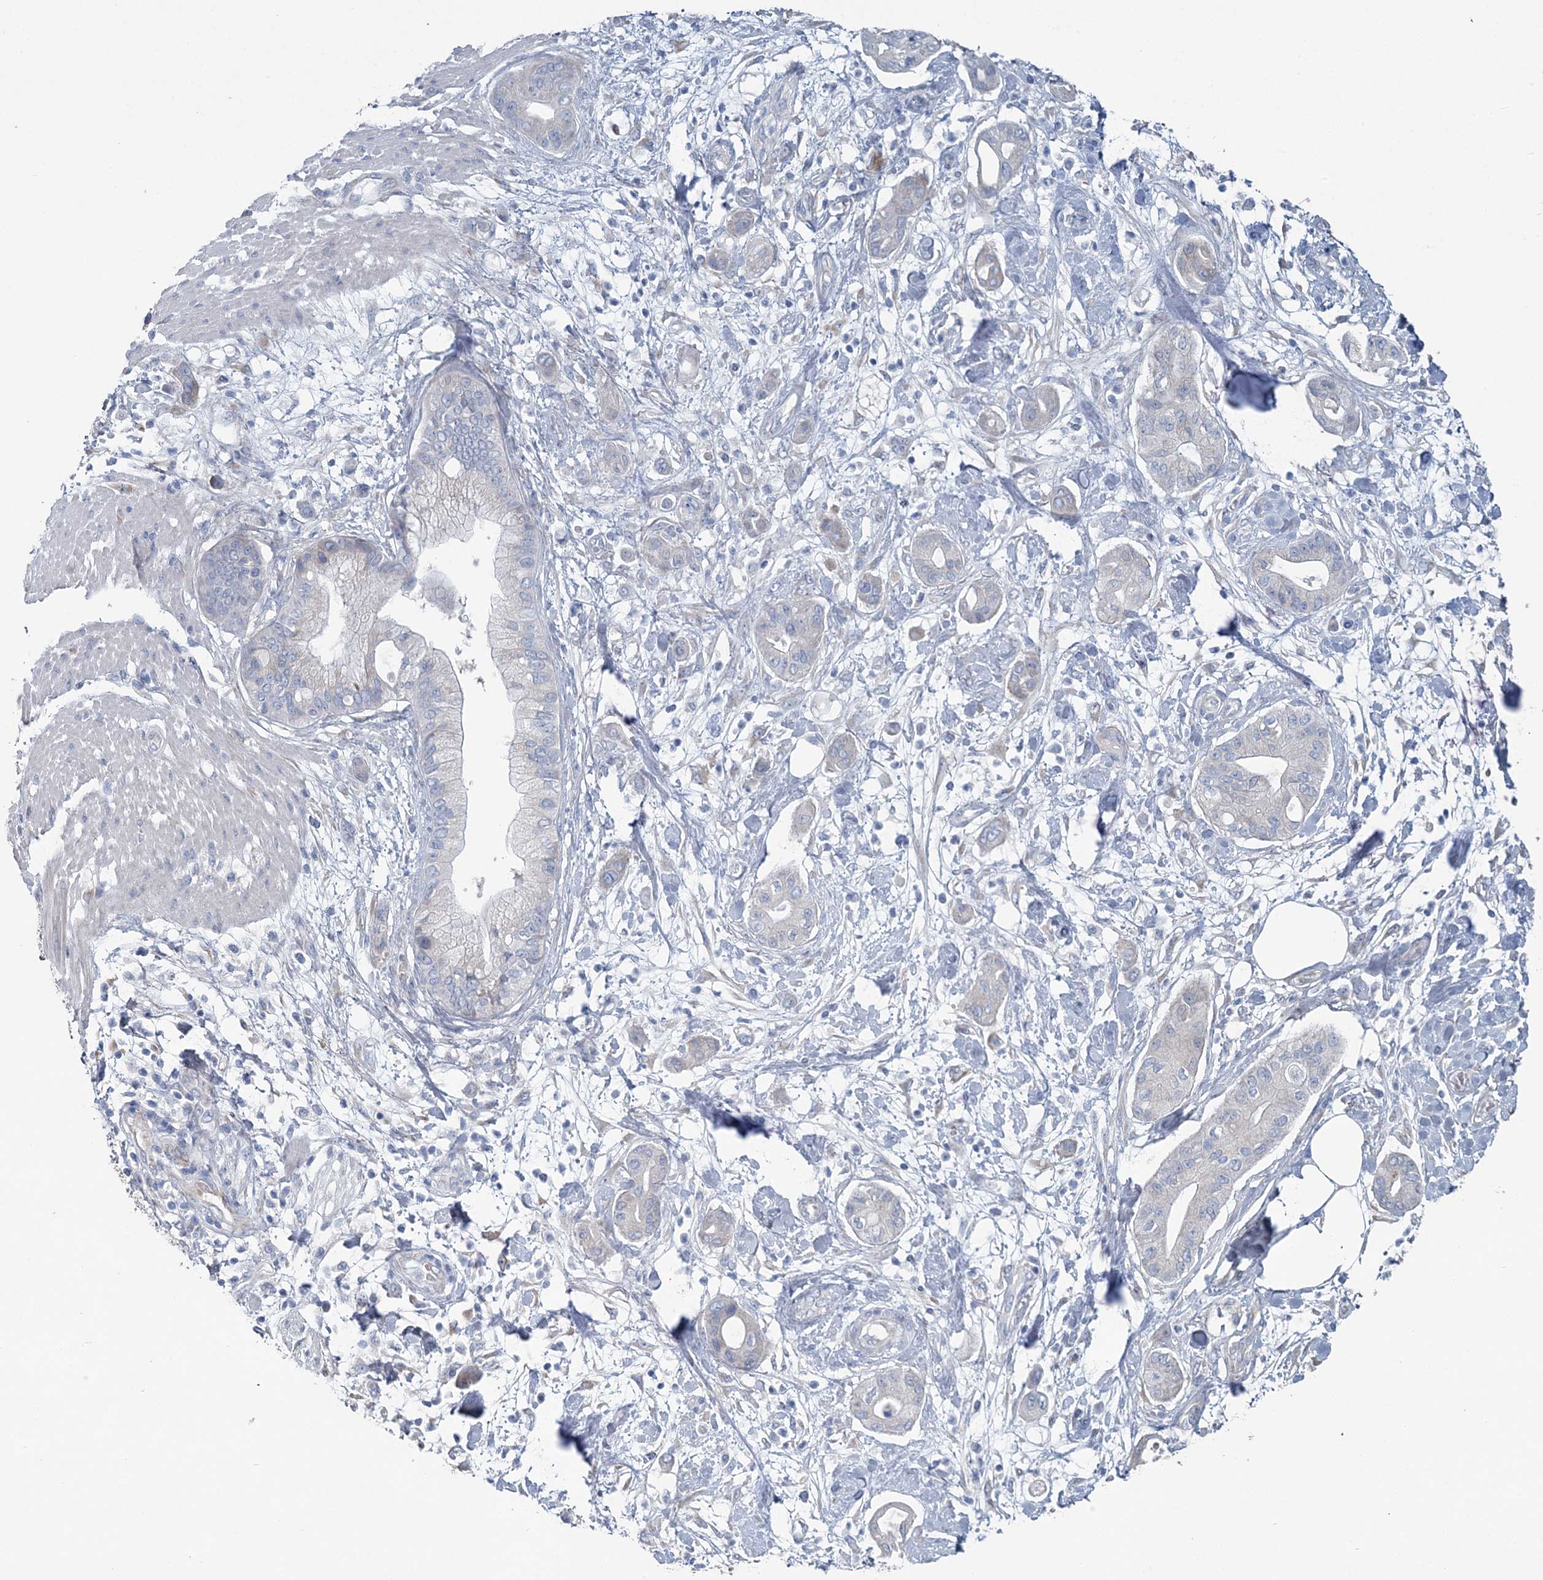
{"staining": {"intensity": "negative", "quantity": "none", "location": "none"}, "tissue": "pancreatic cancer", "cell_type": "Tumor cells", "image_type": "cancer", "snomed": [{"axis": "morphology", "description": "Adenocarcinoma, NOS"}, {"axis": "morphology", "description": "Adenocarcinoma, metastatic, NOS"}, {"axis": "topography", "description": "Lymph node"}, {"axis": "topography", "description": "Pancreas"}, {"axis": "topography", "description": "Duodenum"}], "caption": "Immunohistochemistry image of human pancreatic cancer (metastatic adenocarcinoma) stained for a protein (brown), which displays no staining in tumor cells.", "gene": "CMBL", "patient": {"sex": "female", "age": 64}}